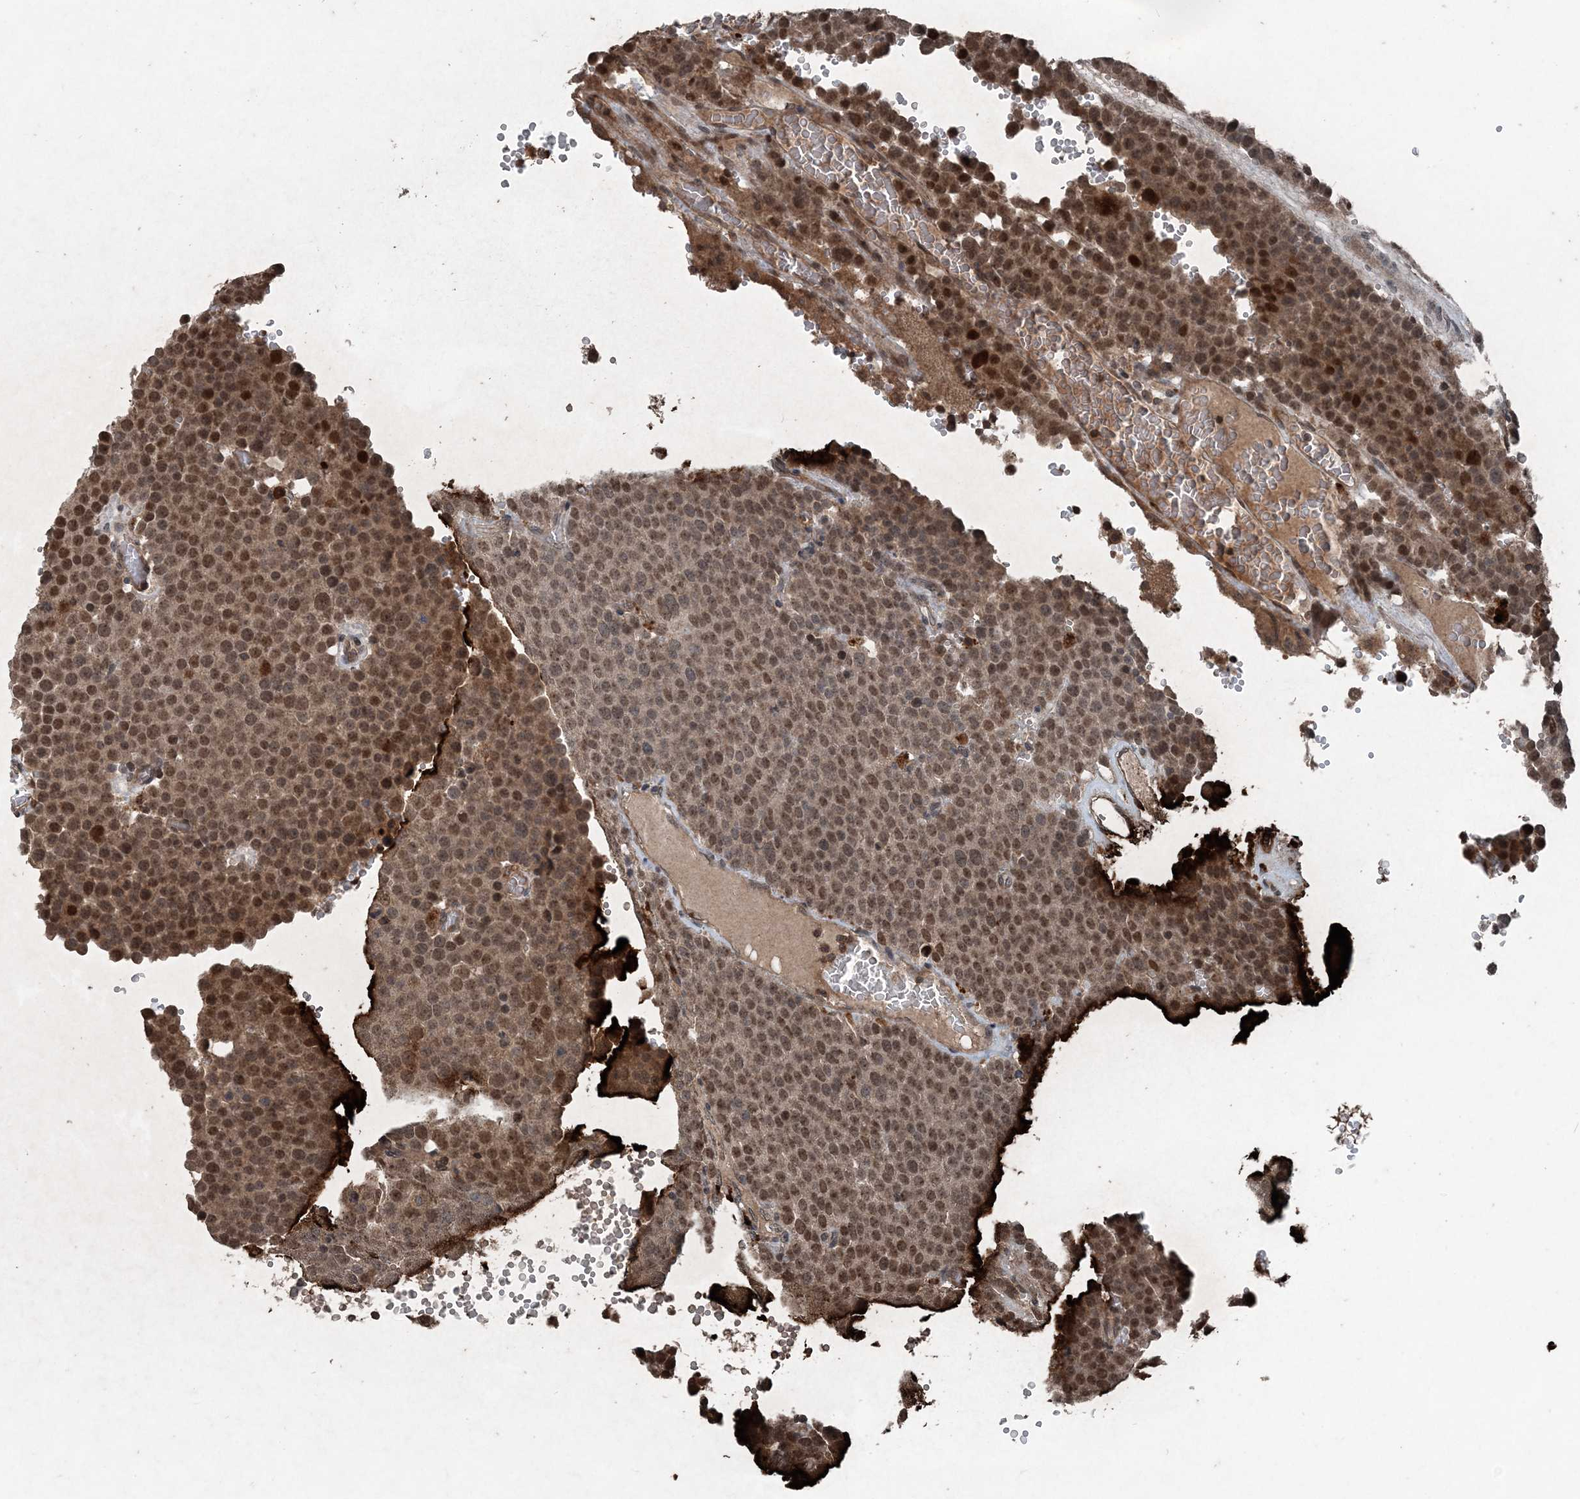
{"staining": {"intensity": "moderate", "quantity": ">75%", "location": "cytoplasmic/membranous,nuclear"}, "tissue": "testis cancer", "cell_type": "Tumor cells", "image_type": "cancer", "snomed": [{"axis": "morphology", "description": "Seminoma, NOS"}, {"axis": "topography", "description": "Testis"}], "caption": "The immunohistochemical stain shows moderate cytoplasmic/membranous and nuclear expression in tumor cells of testis cancer (seminoma) tissue.", "gene": "CFL1", "patient": {"sex": "male", "age": 71}}